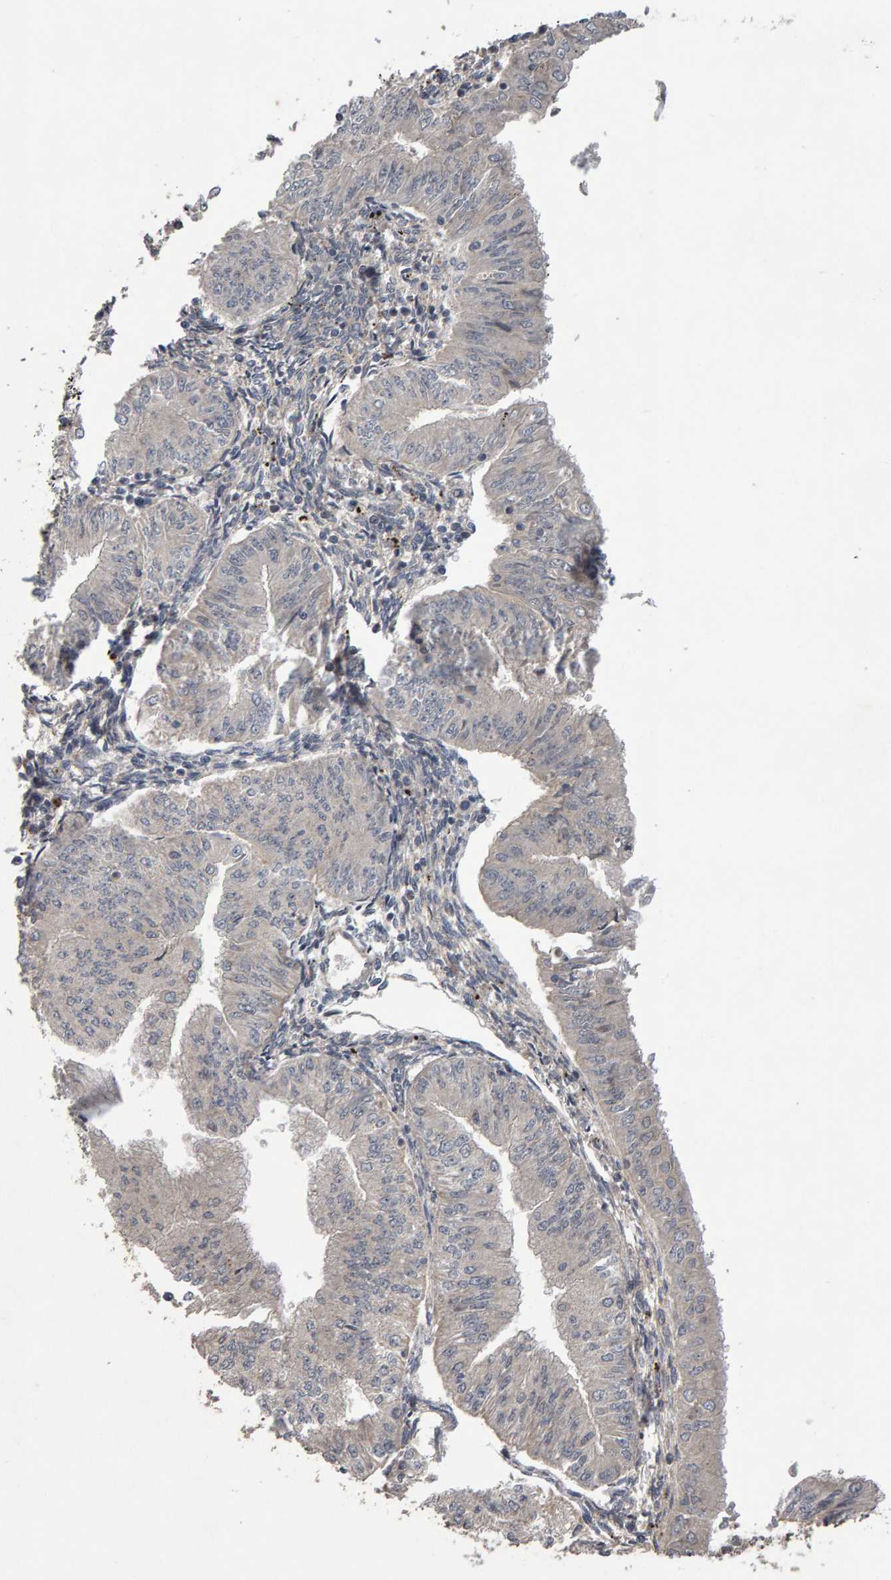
{"staining": {"intensity": "negative", "quantity": "none", "location": "none"}, "tissue": "endometrial cancer", "cell_type": "Tumor cells", "image_type": "cancer", "snomed": [{"axis": "morphology", "description": "Normal tissue, NOS"}, {"axis": "morphology", "description": "Adenocarcinoma, NOS"}, {"axis": "topography", "description": "Endometrium"}], "caption": "This histopathology image is of adenocarcinoma (endometrial) stained with IHC to label a protein in brown with the nuclei are counter-stained blue. There is no positivity in tumor cells.", "gene": "COASY", "patient": {"sex": "female", "age": 53}}